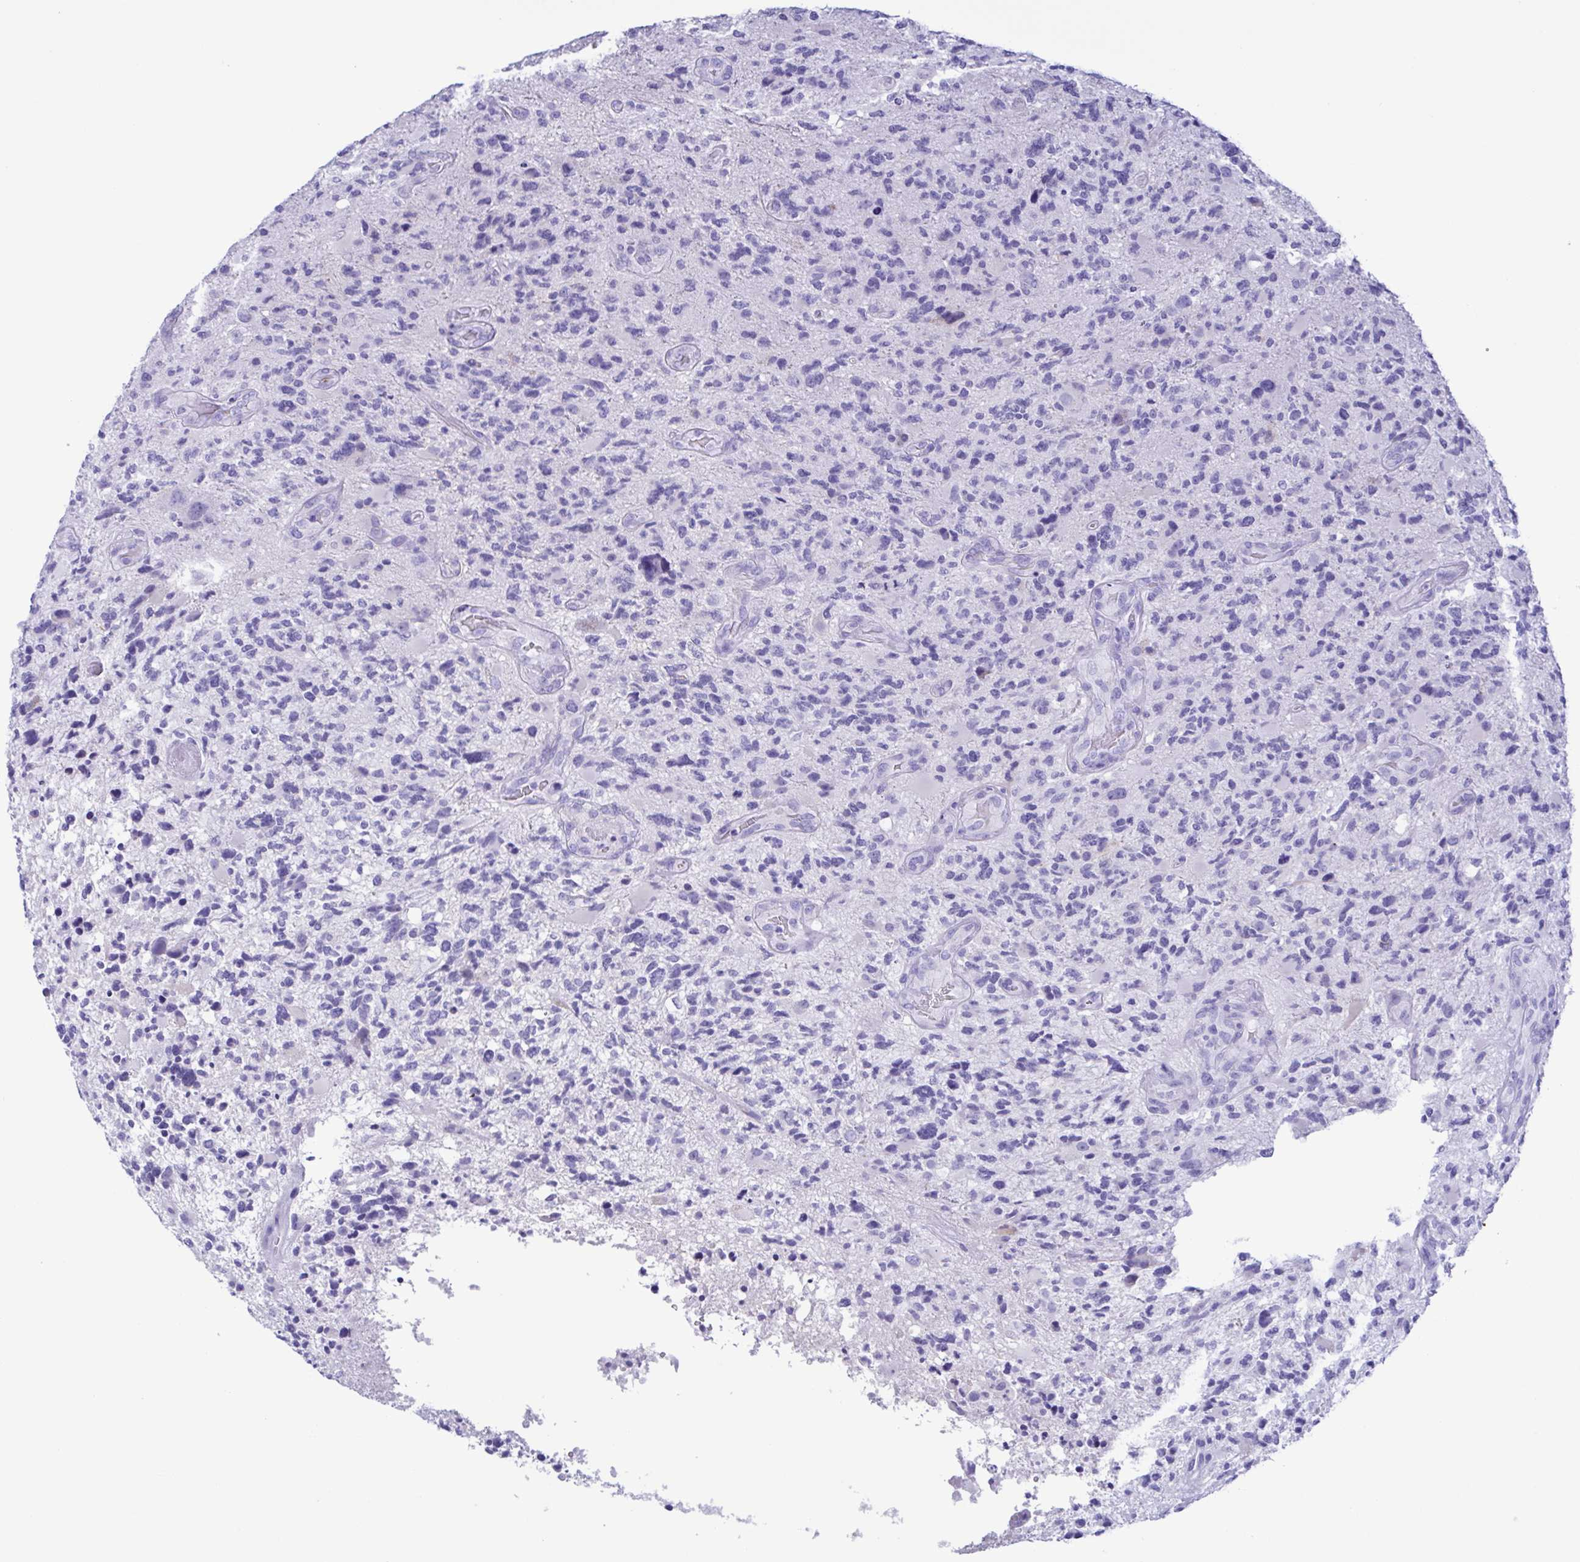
{"staining": {"intensity": "negative", "quantity": "none", "location": "none"}, "tissue": "glioma", "cell_type": "Tumor cells", "image_type": "cancer", "snomed": [{"axis": "morphology", "description": "Glioma, malignant, High grade"}, {"axis": "topography", "description": "Brain"}], "caption": "There is no significant positivity in tumor cells of glioma.", "gene": "TSPY2", "patient": {"sex": "female", "age": 71}}